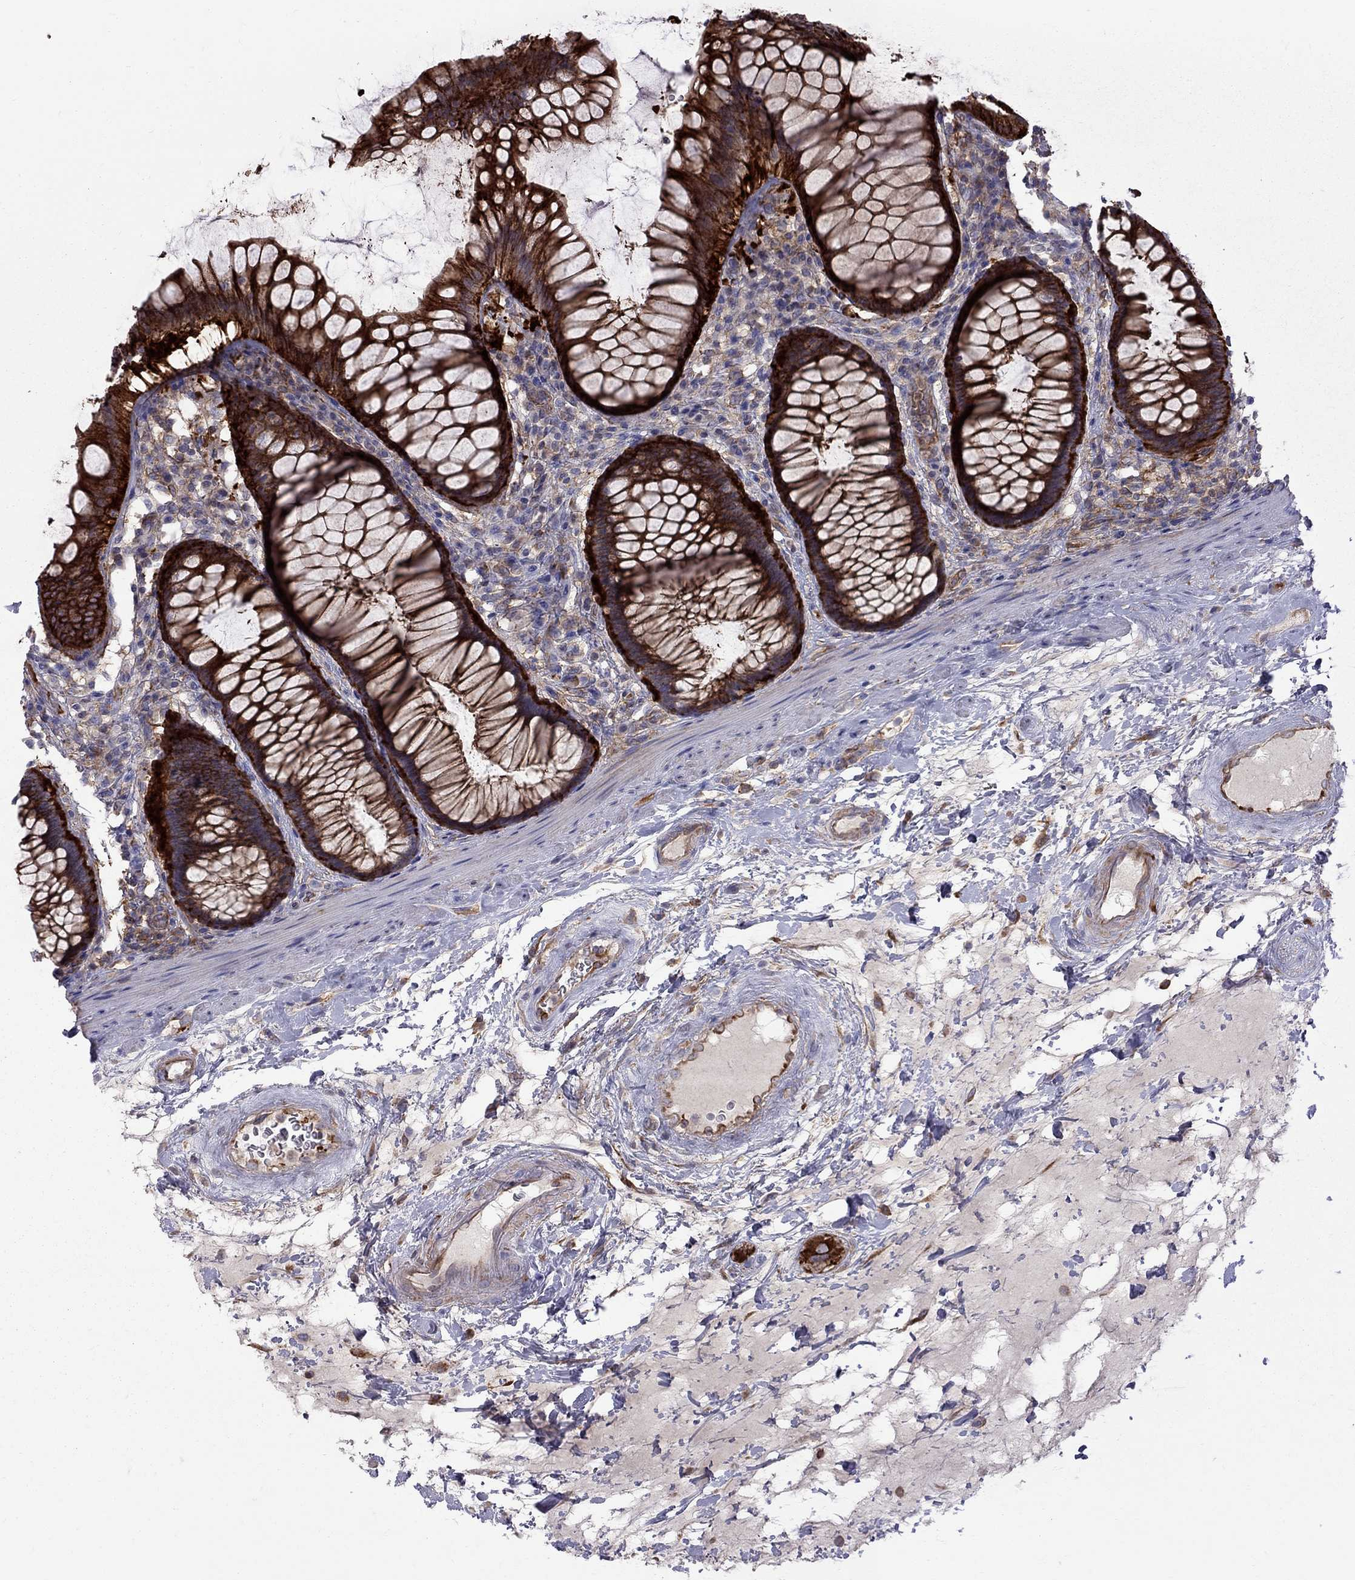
{"staining": {"intensity": "strong", "quantity": ">75%", "location": "cytoplasmic/membranous"}, "tissue": "rectum", "cell_type": "Glandular cells", "image_type": "normal", "snomed": [{"axis": "morphology", "description": "Normal tissue, NOS"}, {"axis": "topography", "description": "Rectum"}], "caption": "Protein analysis of benign rectum exhibits strong cytoplasmic/membranous positivity in about >75% of glandular cells.", "gene": "EIF4E3", "patient": {"sex": "male", "age": 72}}